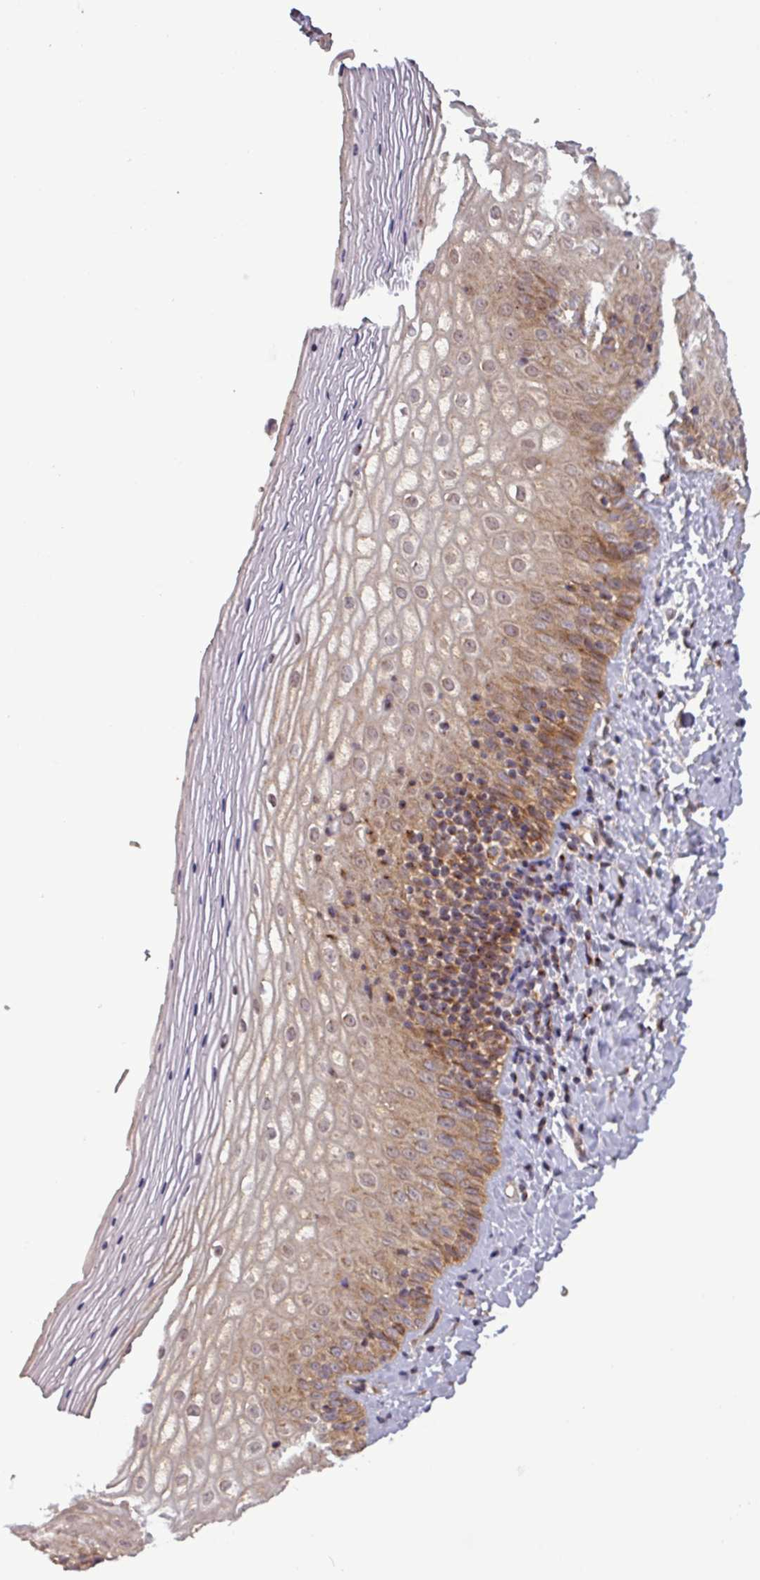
{"staining": {"intensity": "moderate", "quantity": ">75%", "location": "cytoplasmic/membranous,nuclear"}, "tissue": "vagina", "cell_type": "Squamous epithelial cells", "image_type": "normal", "snomed": [{"axis": "morphology", "description": "Normal tissue, NOS"}, {"axis": "topography", "description": "Vagina"}], "caption": "Immunohistochemistry of normal human vagina demonstrates medium levels of moderate cytoplasmic/membranous,nuclear positivity in about >75% of squamous epithelial cells.", "gene": "PUS1", "patient": {"sex": "female", "age": 65}}